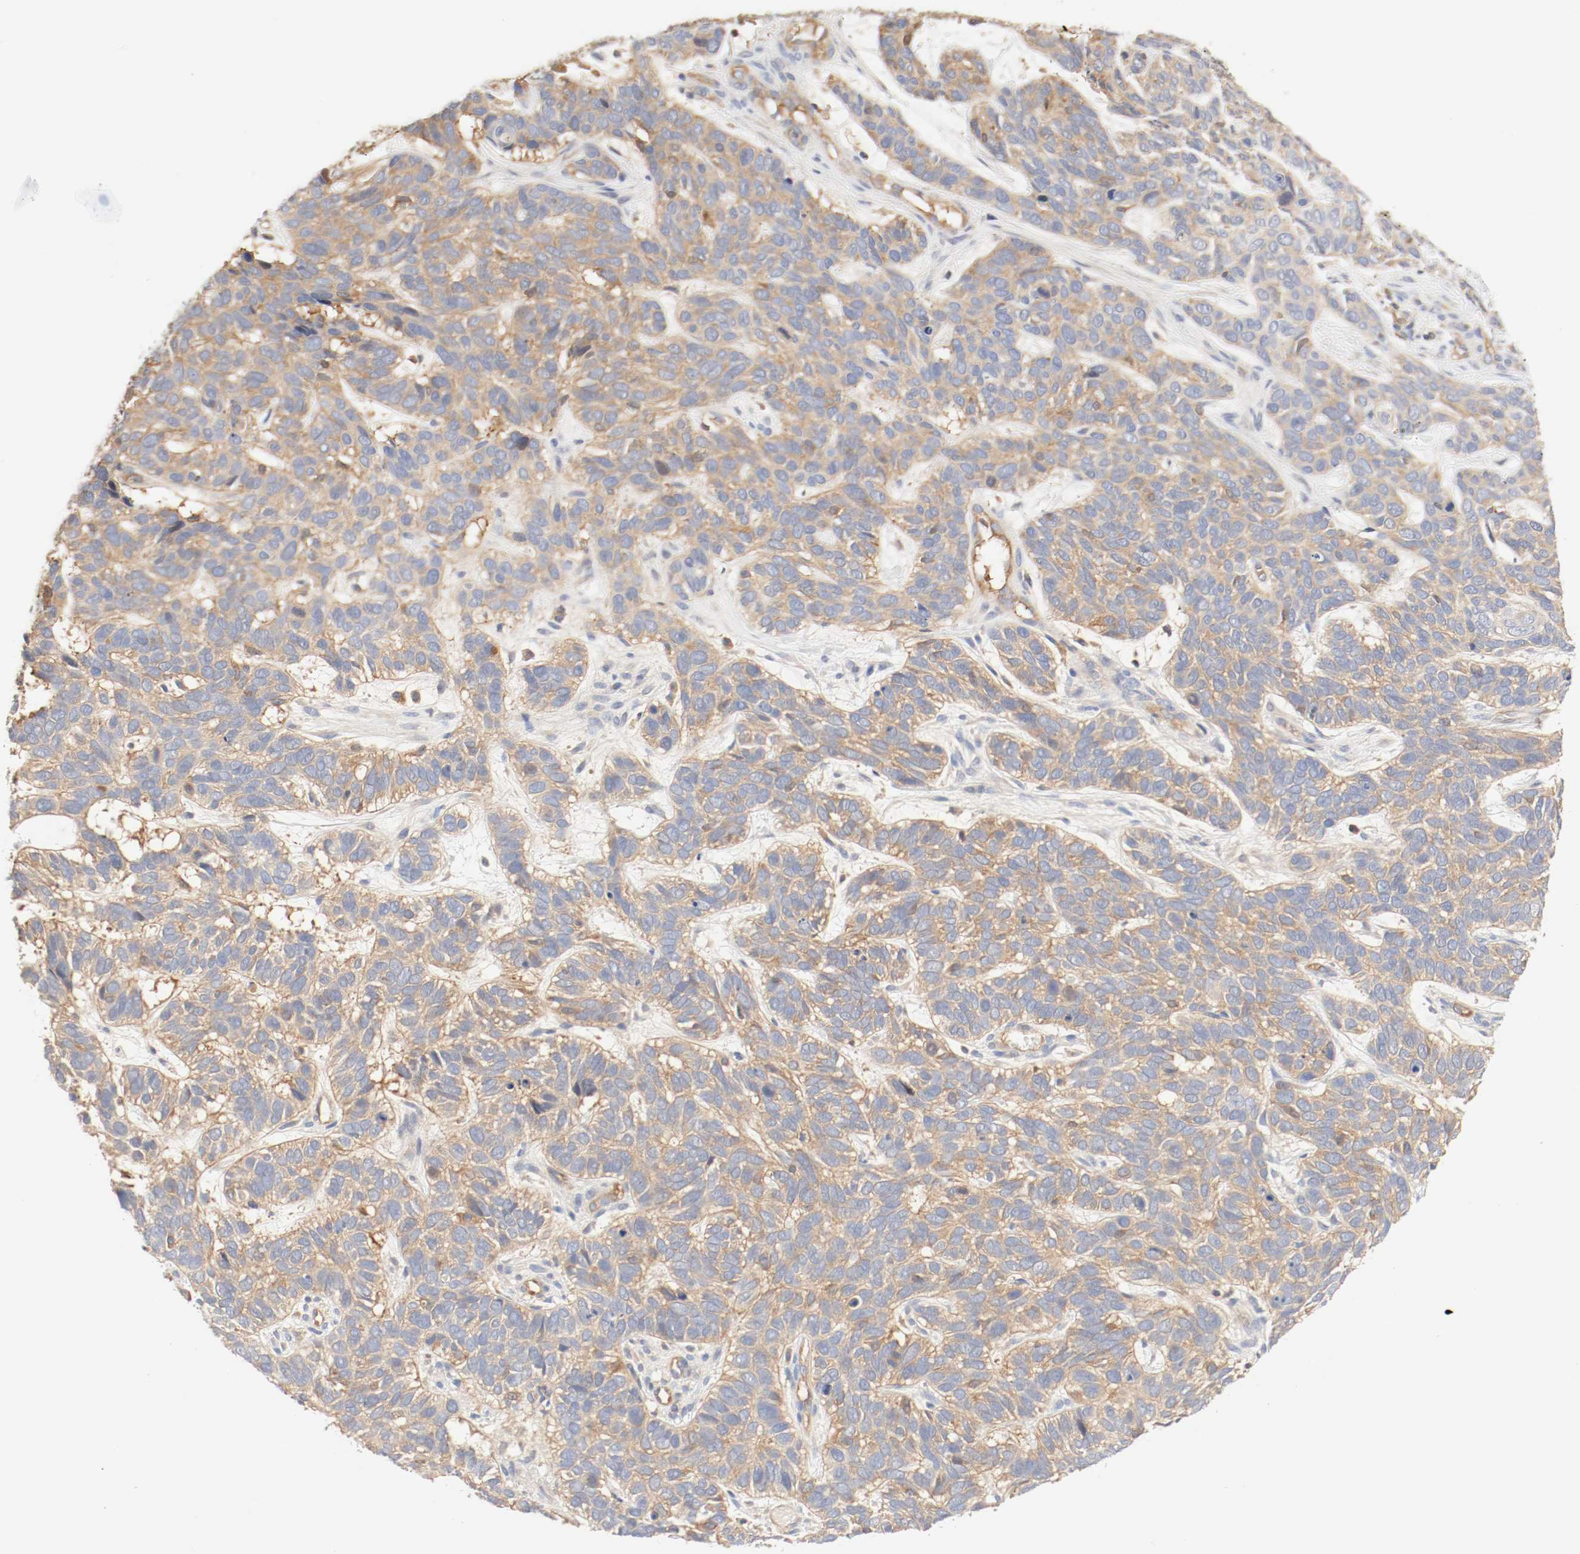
{"staining": {"intensity": "moderate", "quantity": ">75%", "location": "cytoplasmic/membranous"}, "tissue": "skin cancer", "cell_type": "Tumor cells", "image_type": "cancer", "snomed": [{"axis": "morphology", "description": "Basal cell carcinoma"}, {"axis": "topography", "description": "Skin"}], "caption": "Immunohistochemical staining of skin basal cell carcinoma demonstrates moderate cytoplasmic/membranous protein positivity in about >75% of tumor cells.", "gene": "GIT1", "patient": {"sex": "male", "age": 87}}